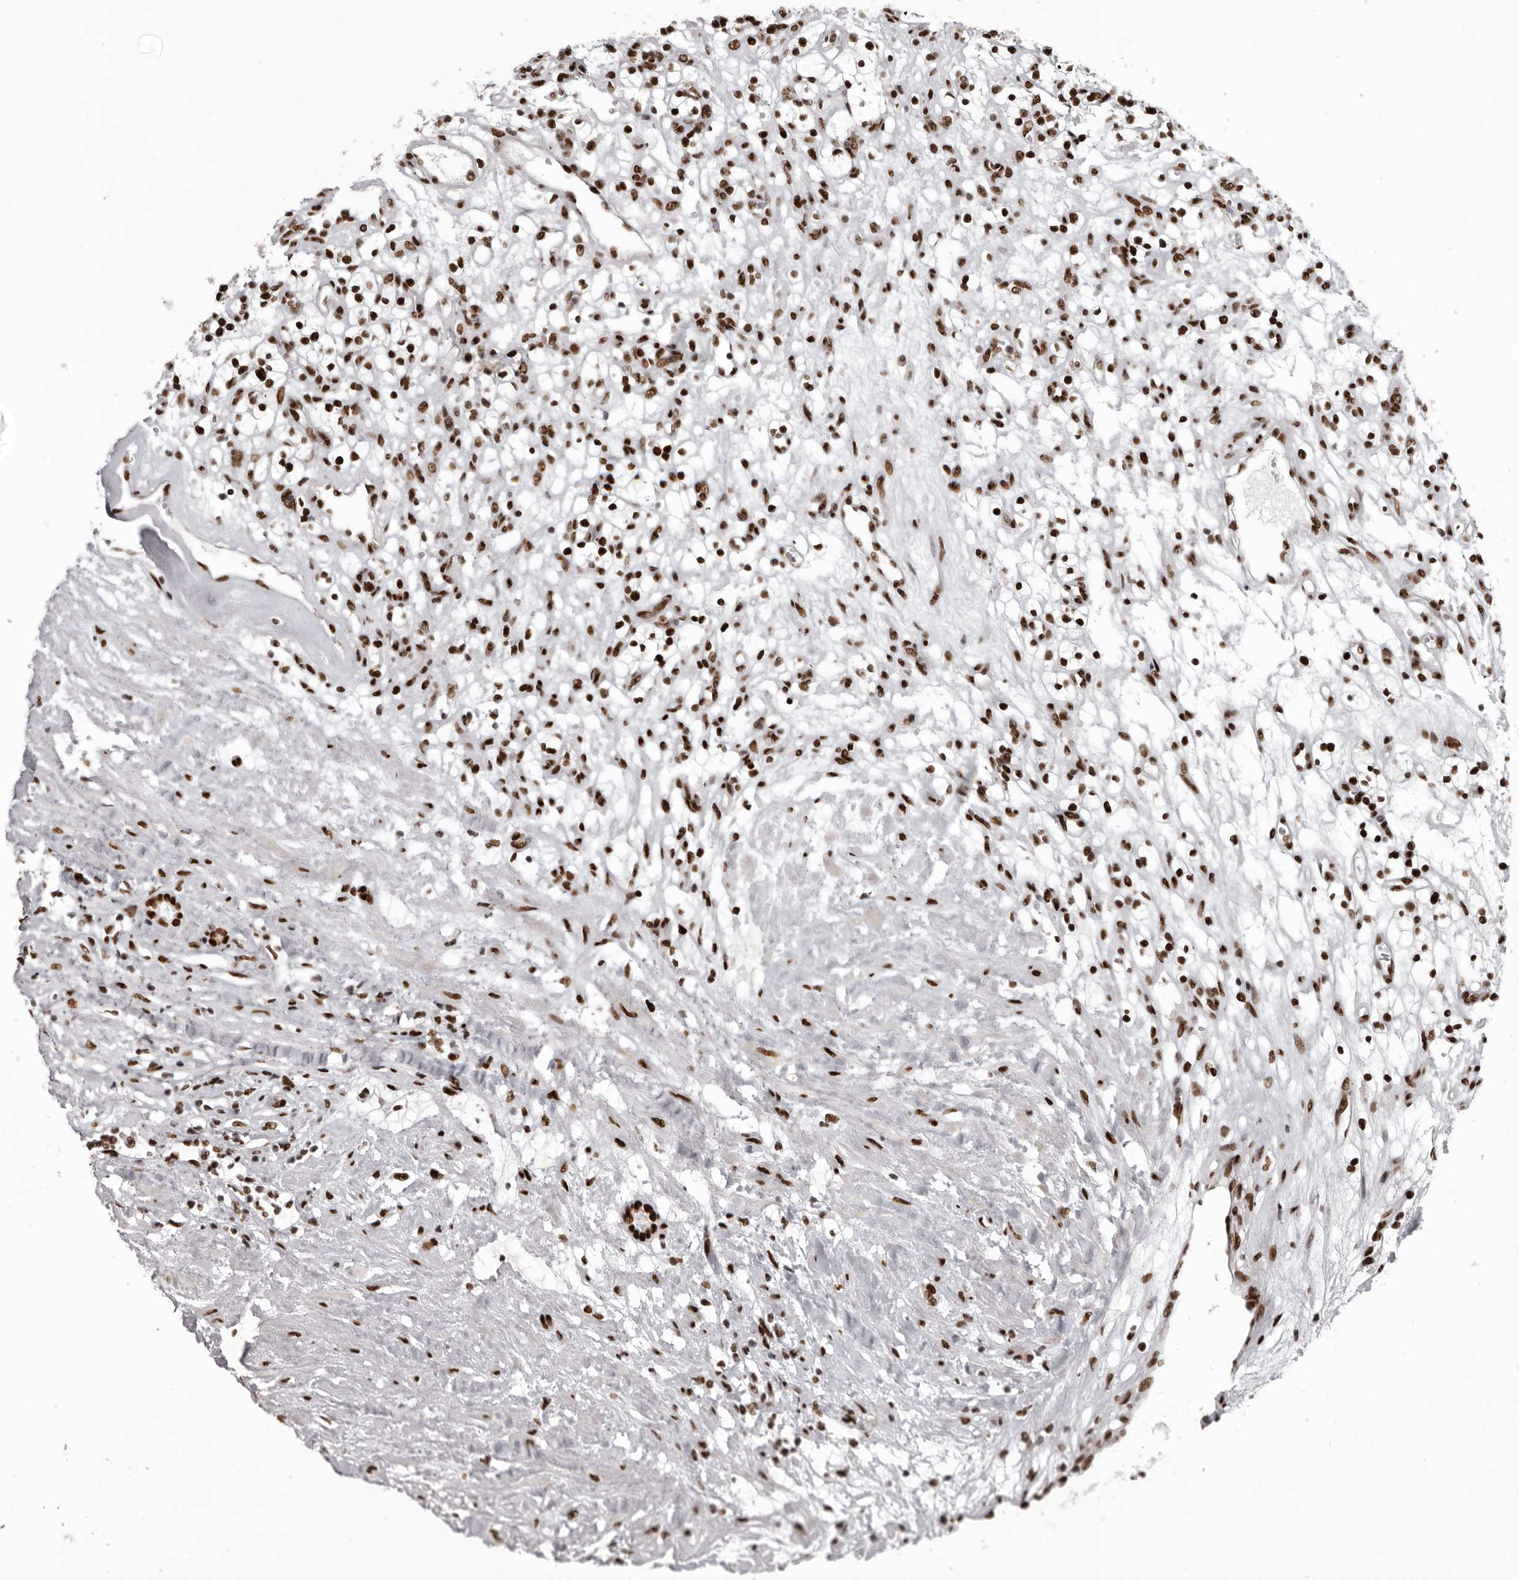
{"staining": {"intensity": "strong", "quantity": ">75%", "location": "nuclear"}, "tissue": "renal cancer", "cell_type": "Tumor cells", "image_type": "cancer", "snomed": [{"axis": "morphology", "description": "Adenocarcinoma, NOS"}, {"axis": "topography", "description": "Kidney"}], "caption": "High-magnification brightfield microscopy of renal cancer stained with DAB (brown) and counterstained with hematoxylin (blue). tumor cells exhibit strong nuclear positivity is present in about>75% of cells.", "gene": "NUMA1", "patient": {"sex": "female", "age": 57}}